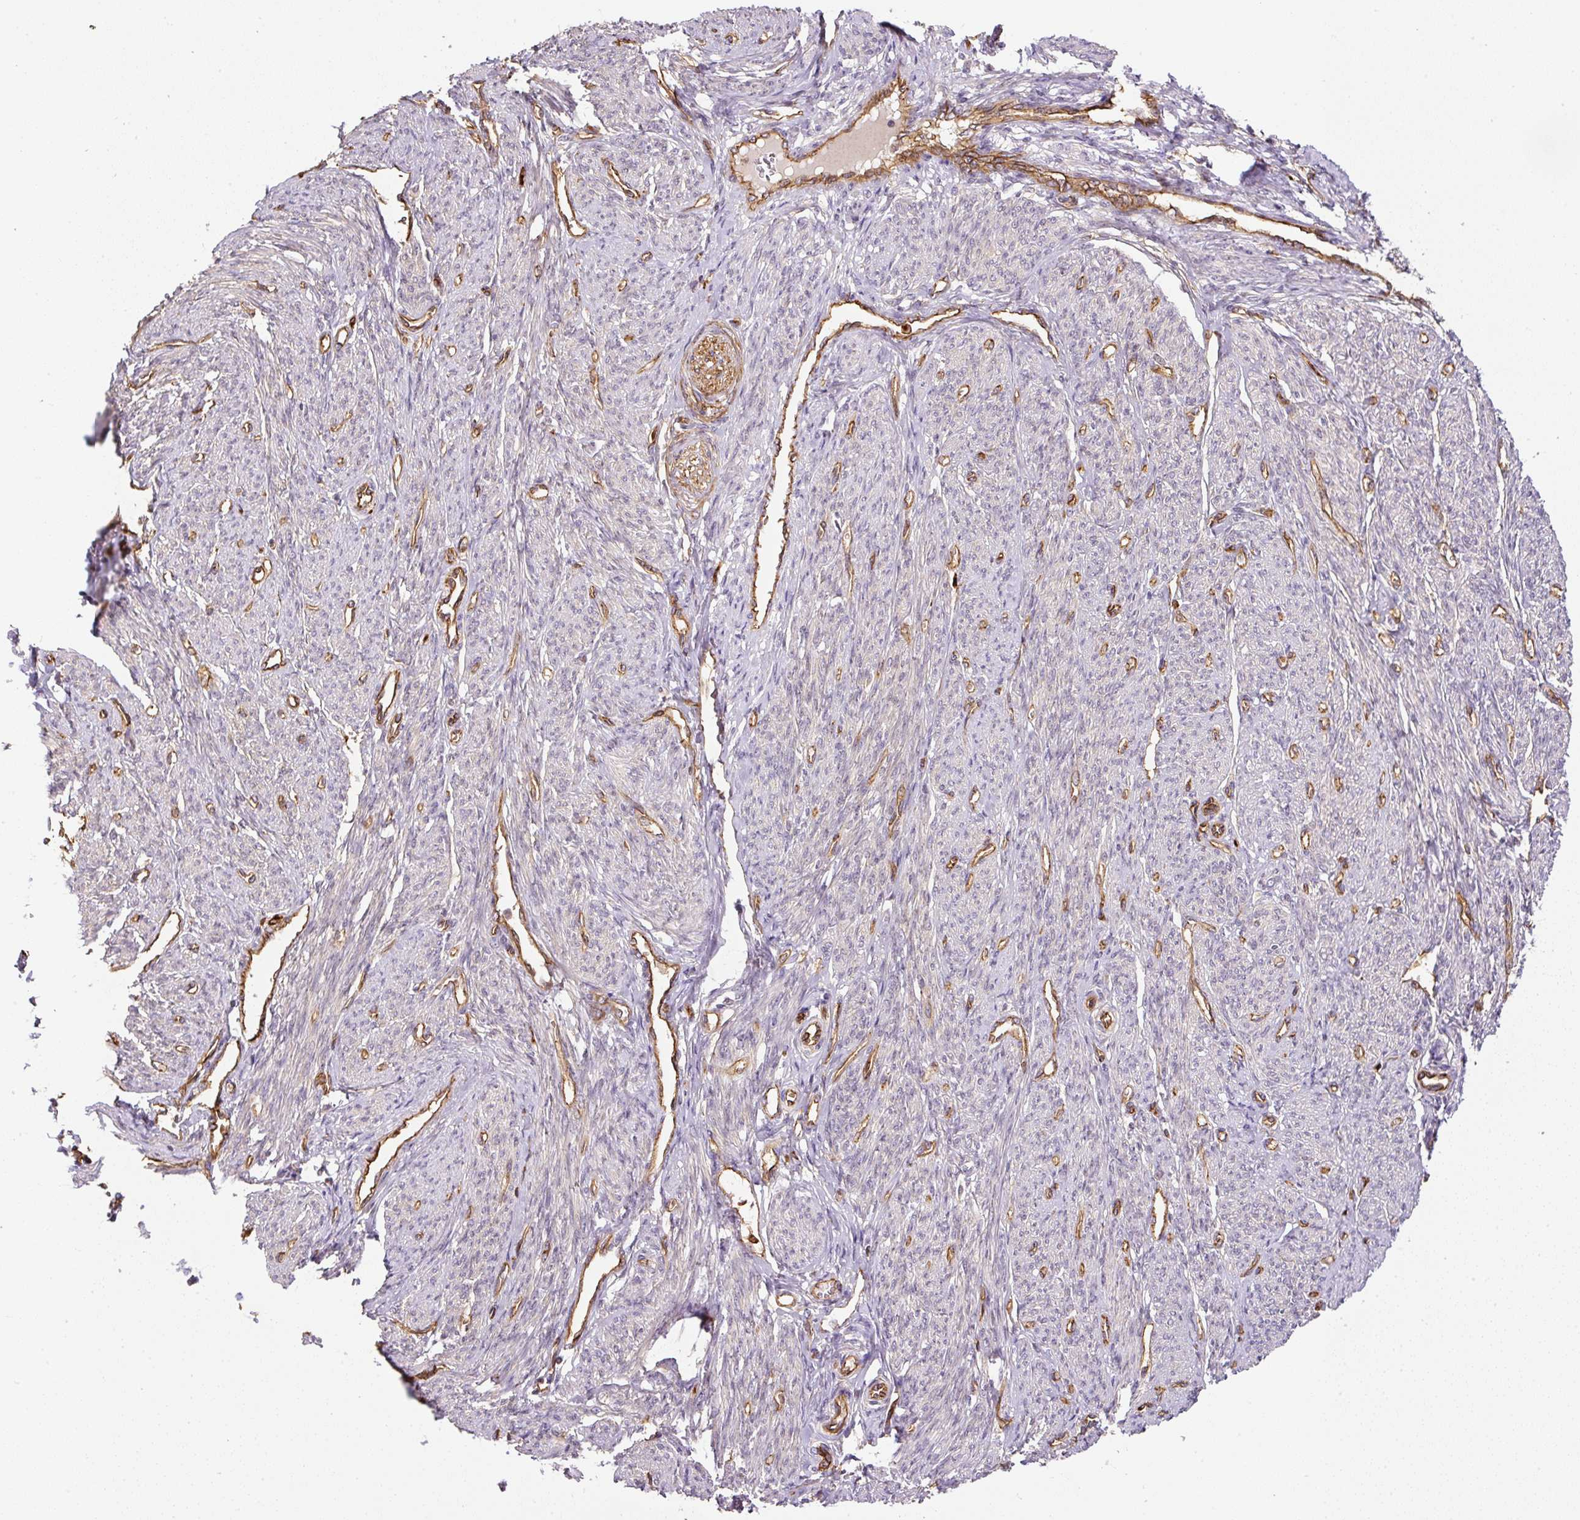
{"staining": {"intensity": "moderate", "quantity": "25%-75%", "location": "cytoplasmic/membranous"}, "tissue": "smooth muscle", "cell_type": "Smooth muscle cells", "image_type": "normal", "snomed": [{"axis": "morphology", "description": "Normal tissue, NOS"}, {"axis": "topography", "description": "Smooth muscle"}], "caption": "A medium amount of moderate cytoplasmic/membranous positivity is seen in approximately 25%-75% of smooth muscle cells in benign smooth muscle.", "gene": "B3GALT5", "patient": {"sex": "female", "age": 65}}